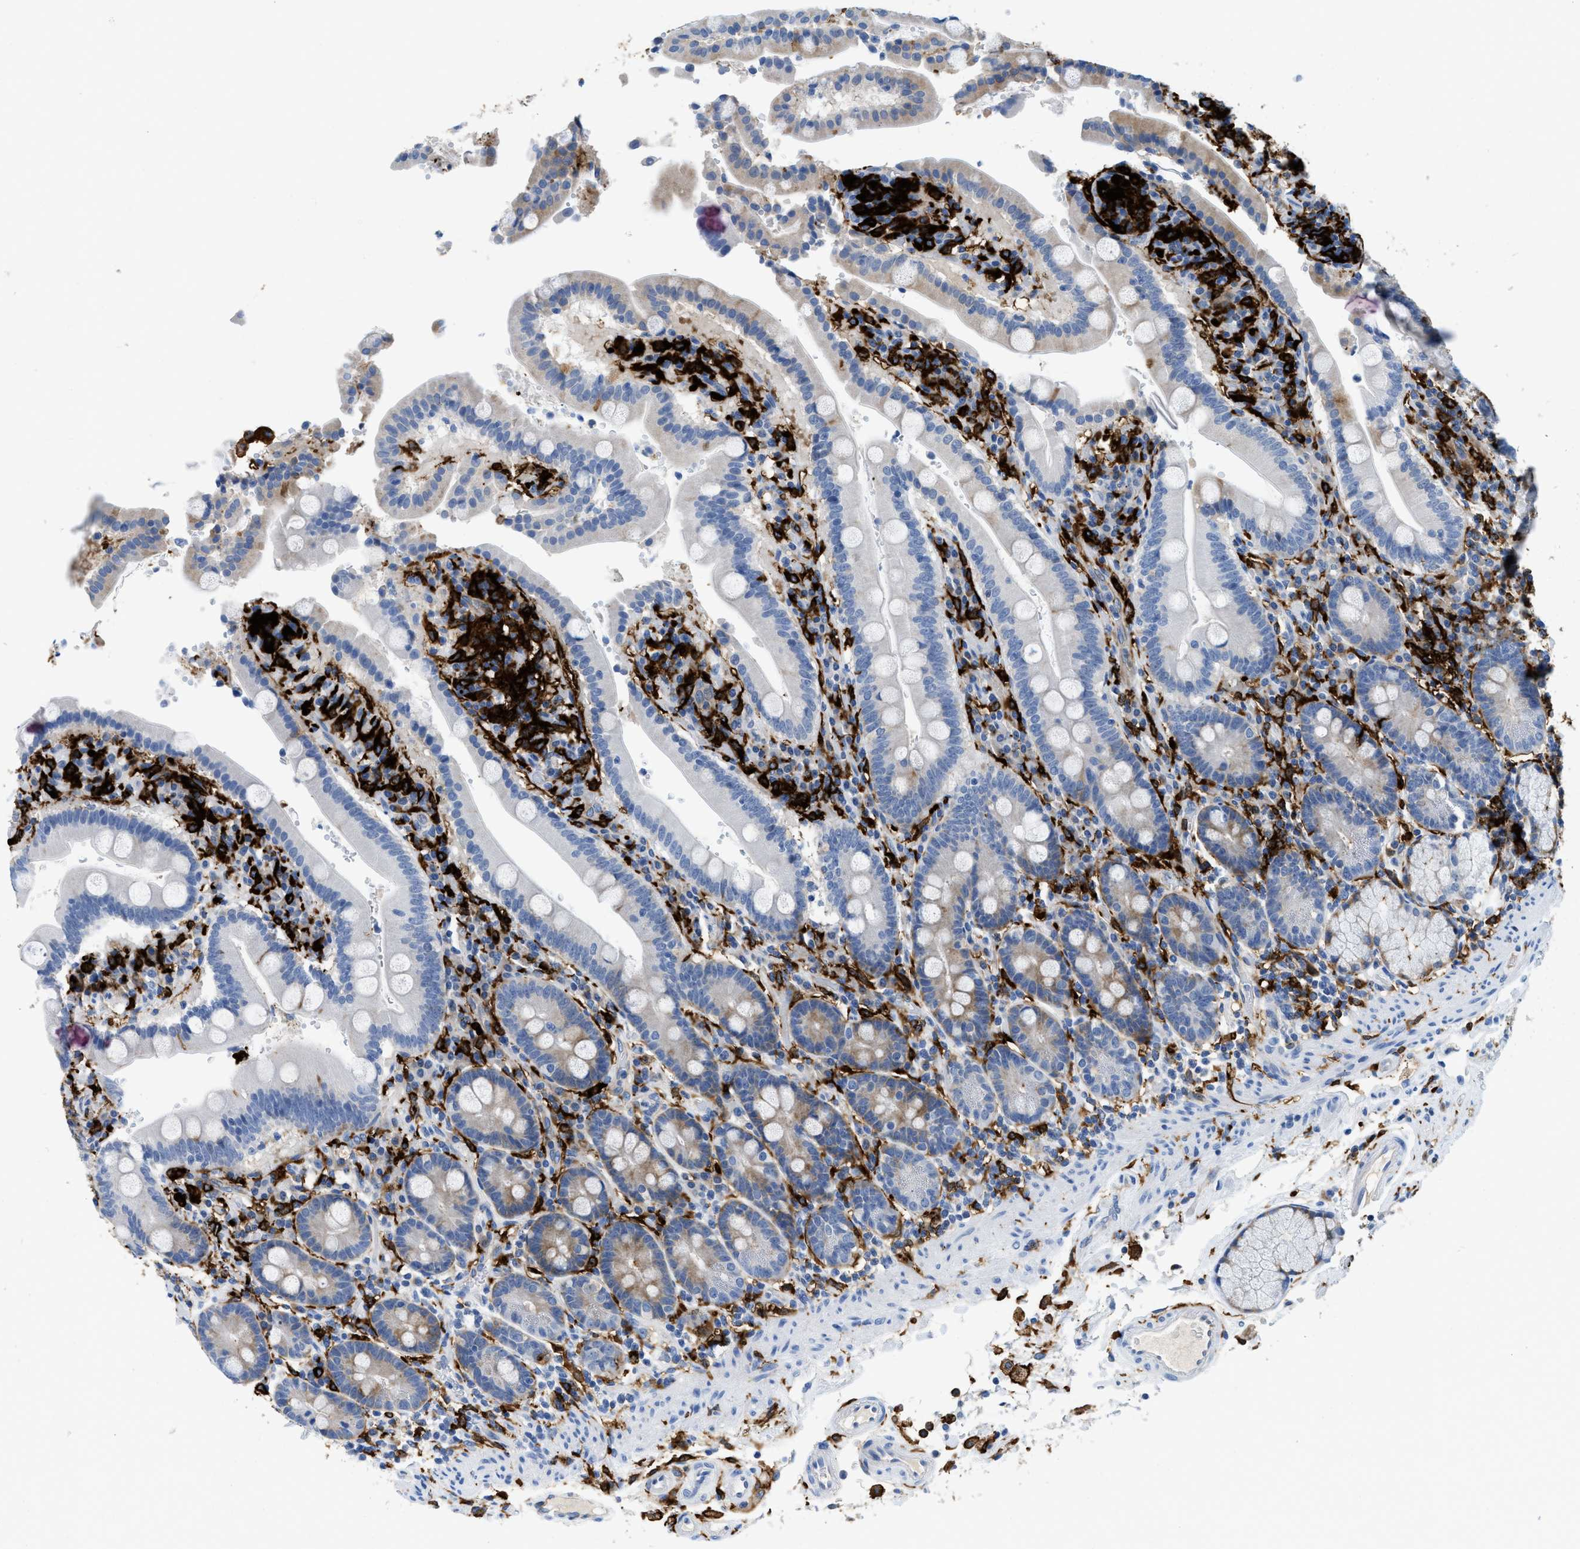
{"staining": {"intensity": "moderate", "quantity": "25%-75%", "location": "cytoplasmic/membranous"}, "tissue": "duodenum", "cell_type": "Glandular cells", "image_type": "normal", "snomed": [{"axis": "morphology", "description": "Normal tissue, NOS"}, {"axis": "topography", "description": "Small intestine, NOS"}], "caption": "Immunohistochemistry (IHC) (DAB (3,3'-diaminobenzidine)) staining of benign human duodenum shows moderate cytoplasmic/membranous protein staining in approximately 25%-75% of glandular cells. The protein of interest is stained brown, and the nuclei are stained in blue (DAB (3,3'-diaminobenzidine) IHC with brightfield microscopy, high magnification).", "gene": "CD226", "patient": {"sex": "female", "age": 71}}